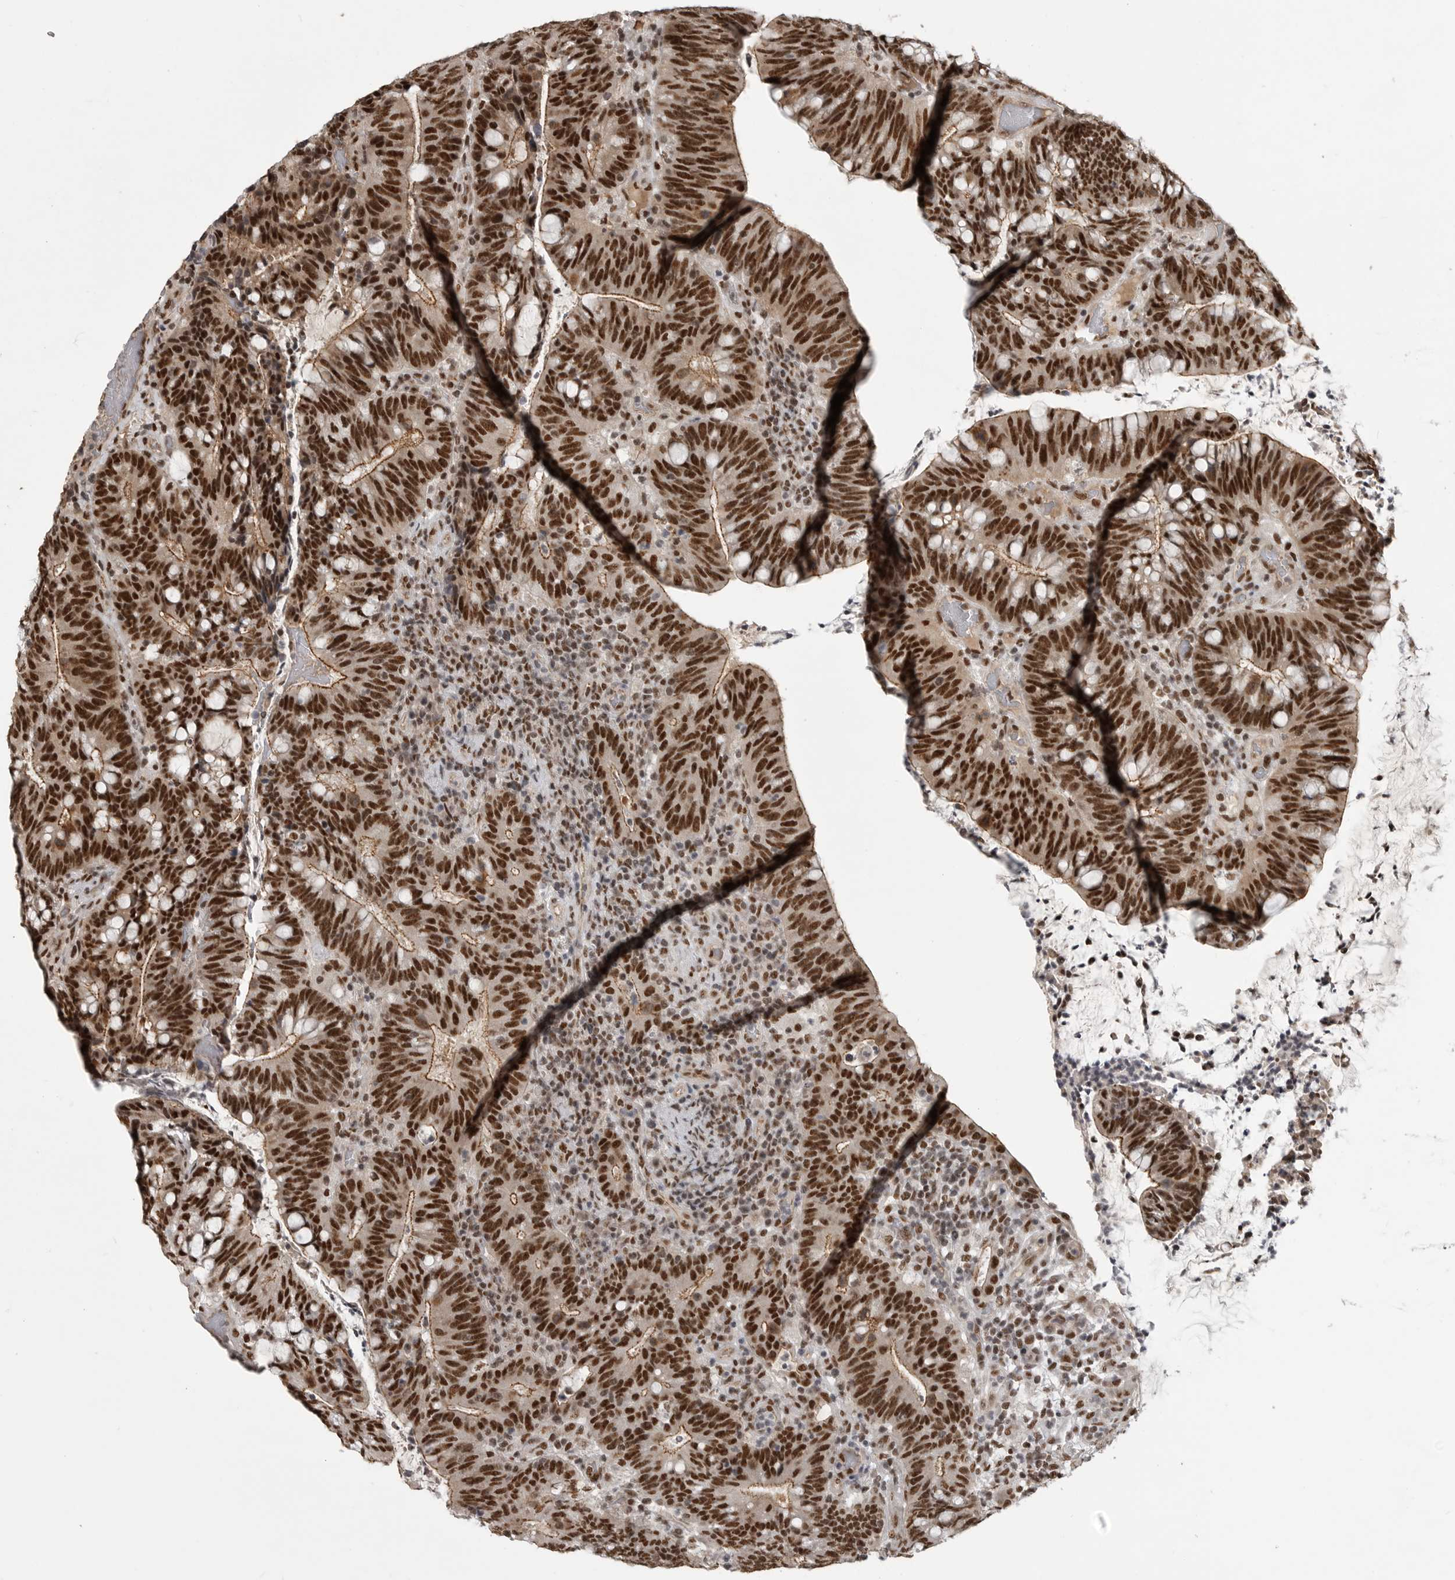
{"staining": {"intensity": "strong", "quantity": ">75%", "location": "nuclear"}, "tissue": "colorectal cancer", "cell_type": "Tumor cells", "image_type": "cancer", "snomed": [{"axis": "morphology", "description": "Adenocarcinoma, NOS"}, {"axis": "topography", "description": "Colon"}], "caption": "This photomicrograph displays colorectal cancer (adenocarcinoma) stained with immunohistochemistry to label a protein in brown. The nuclear of tumor cells show strong positivity for the protein. Nuclei are counter-stained blue.", "gene": "CBLL1", "patient": {"sex": "female", "age": 66}}